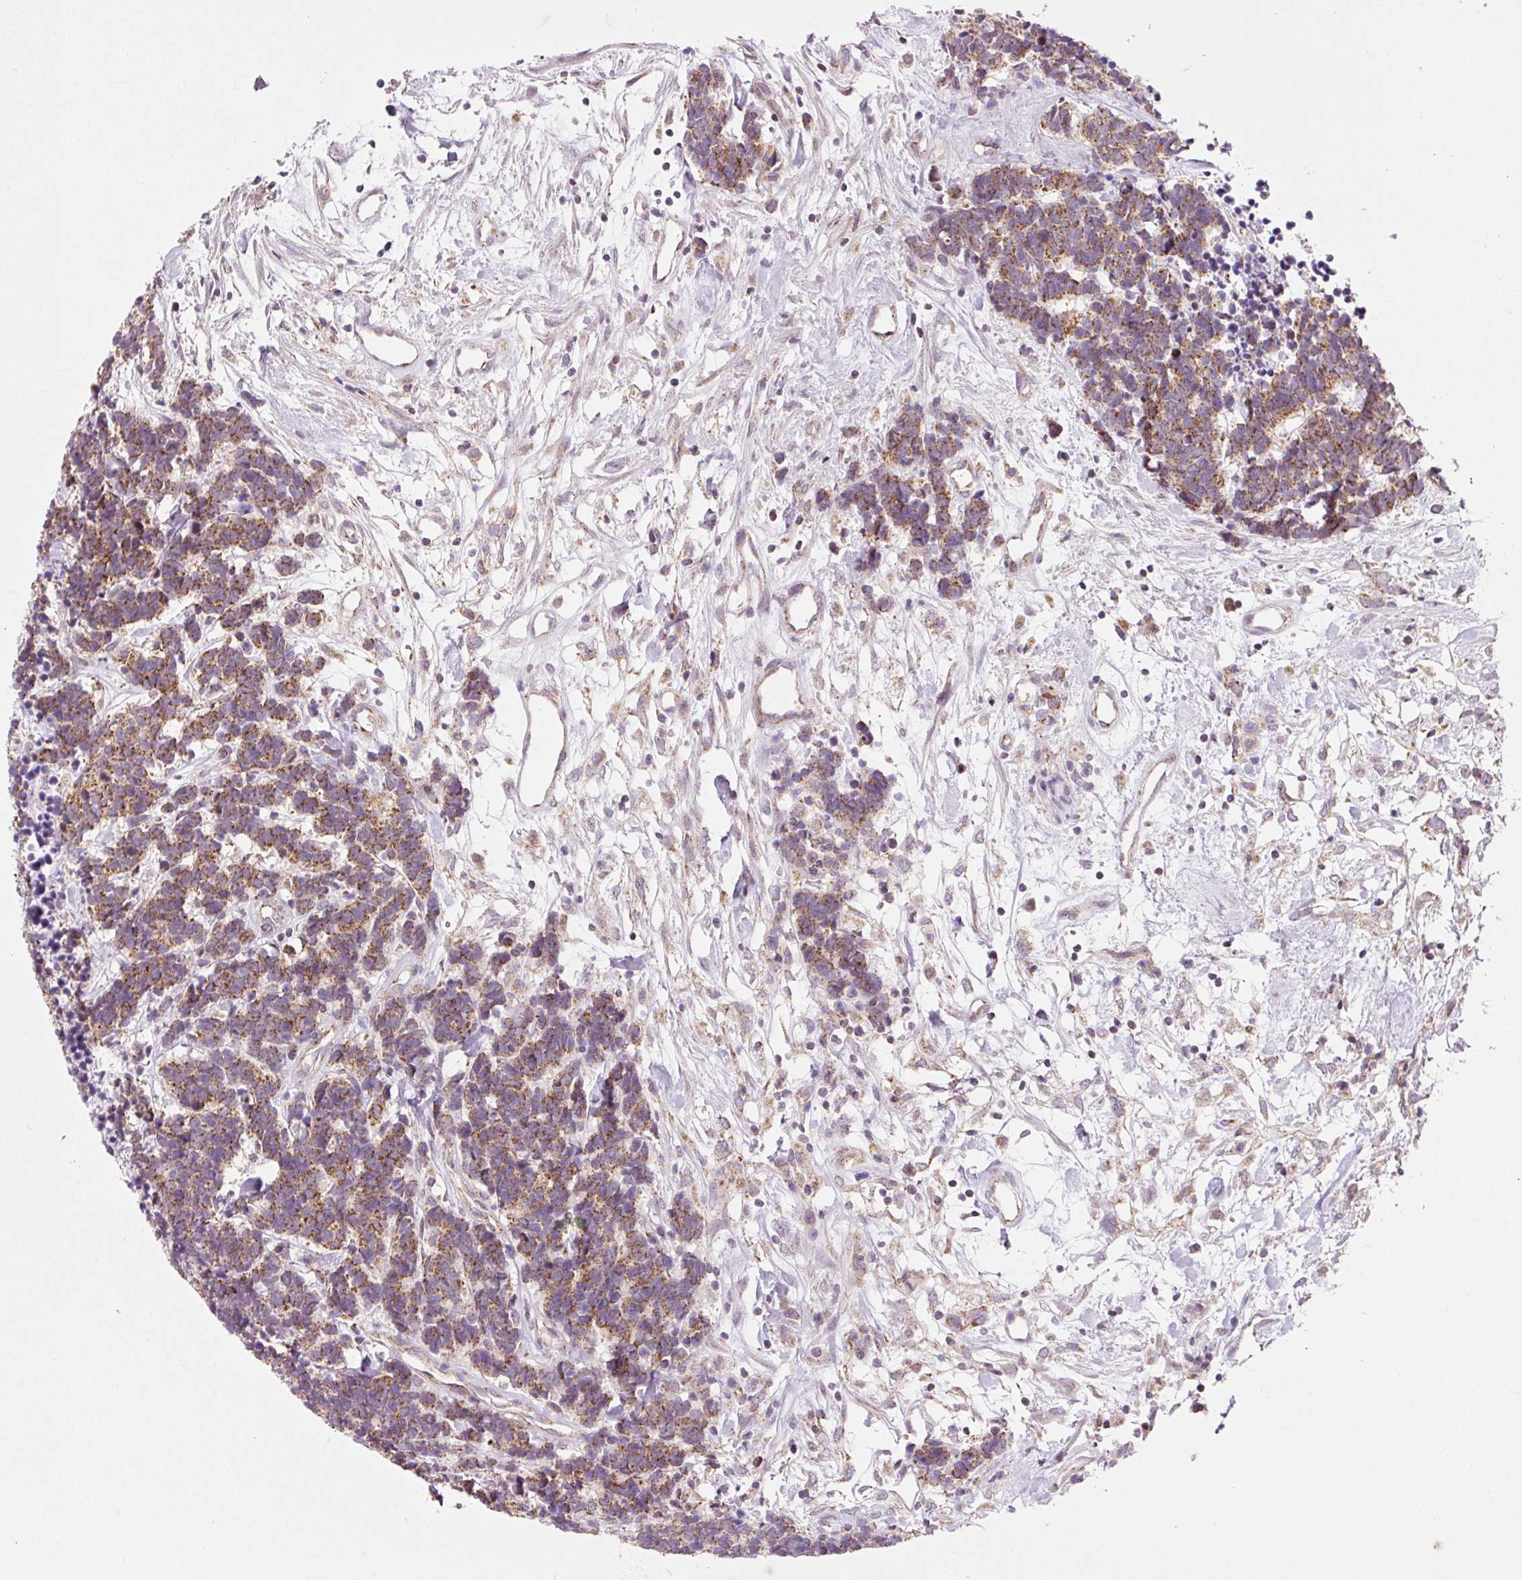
{"staining": {"intensity": "moderate", "quantity": ">75%", "location": "cytoplasmic/membranous"}, "tissue": "carcinoid", "cell_type": "Tumor cells", "image_type": "cancer", "snomed": [{"axis": "morphology", "description": "Carcinoma, NOS"}, {"axis": "morphology", "description": "Carcinoid, malignant, NOS"}, {"axis": "topography", "description": "Urinary bladder"}], "caption": "Human carcinoma stained with a brown dye demonstrates moderate cytoplasmic/membranous positive staining in approximately >75% of tumor cells.", "gene": "FAM78B", "patient": {"sex": "male", "age": 57}}